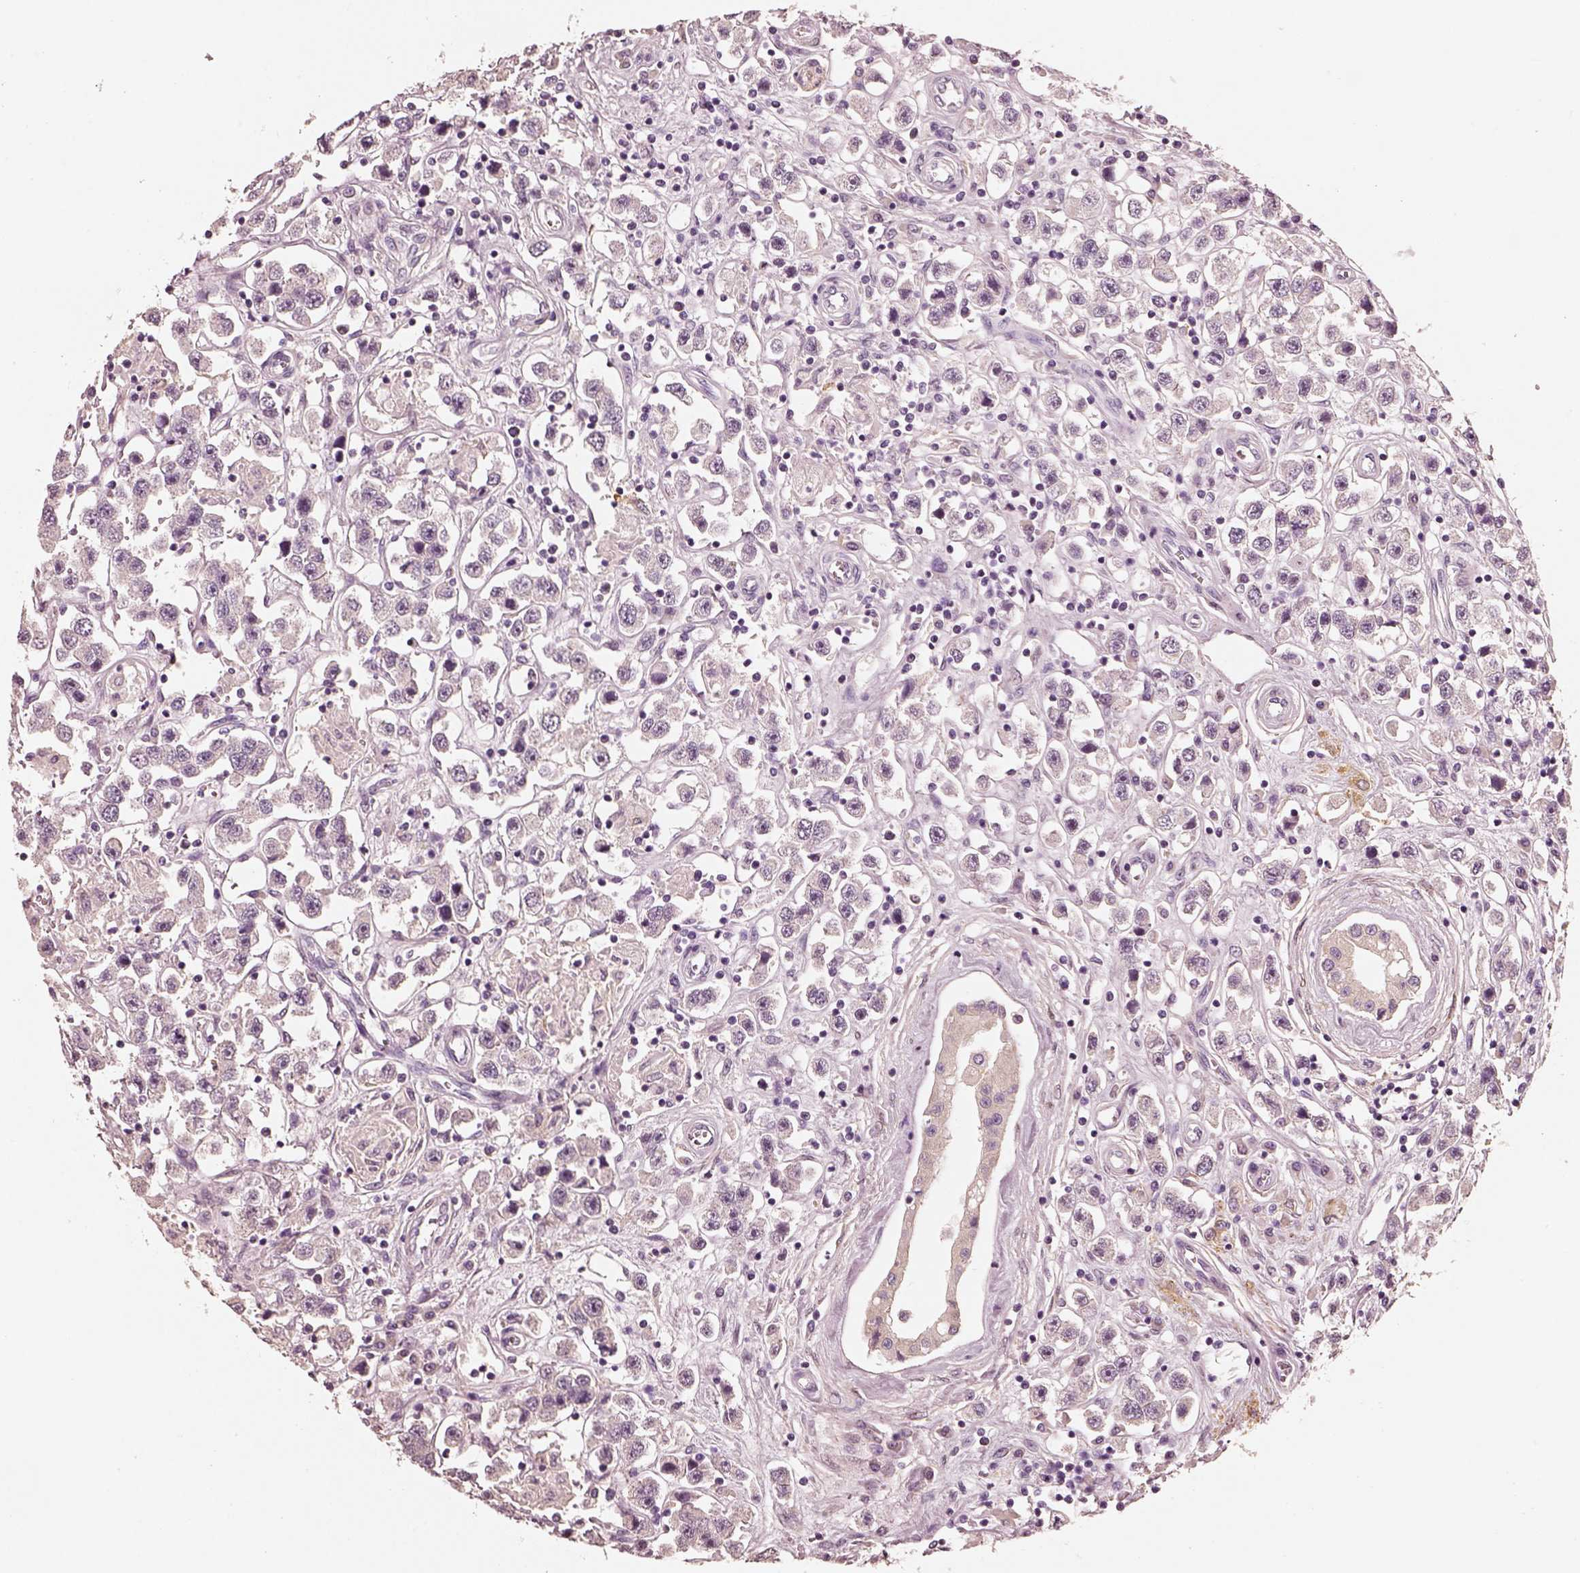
{"staining": {"intensity": "negative", "quantity": "none", "location": "none"}, "tissue": "testis cancer", "cell_type": "Tumor cells", "image_type": "cancer", "snomed": [{"axis": "morphology", "description": "Seminoma, NOS"}, {"axis": "topography", "description": "Testis"}], "caption": "A high-resolution photomicrograph shows immunohistochemistry (IHC) staining of testis seminoma, which exhibits no significant staining in tumor cells.", "gene": "RS1", "patient": {"sex": "male", "age": 45}}